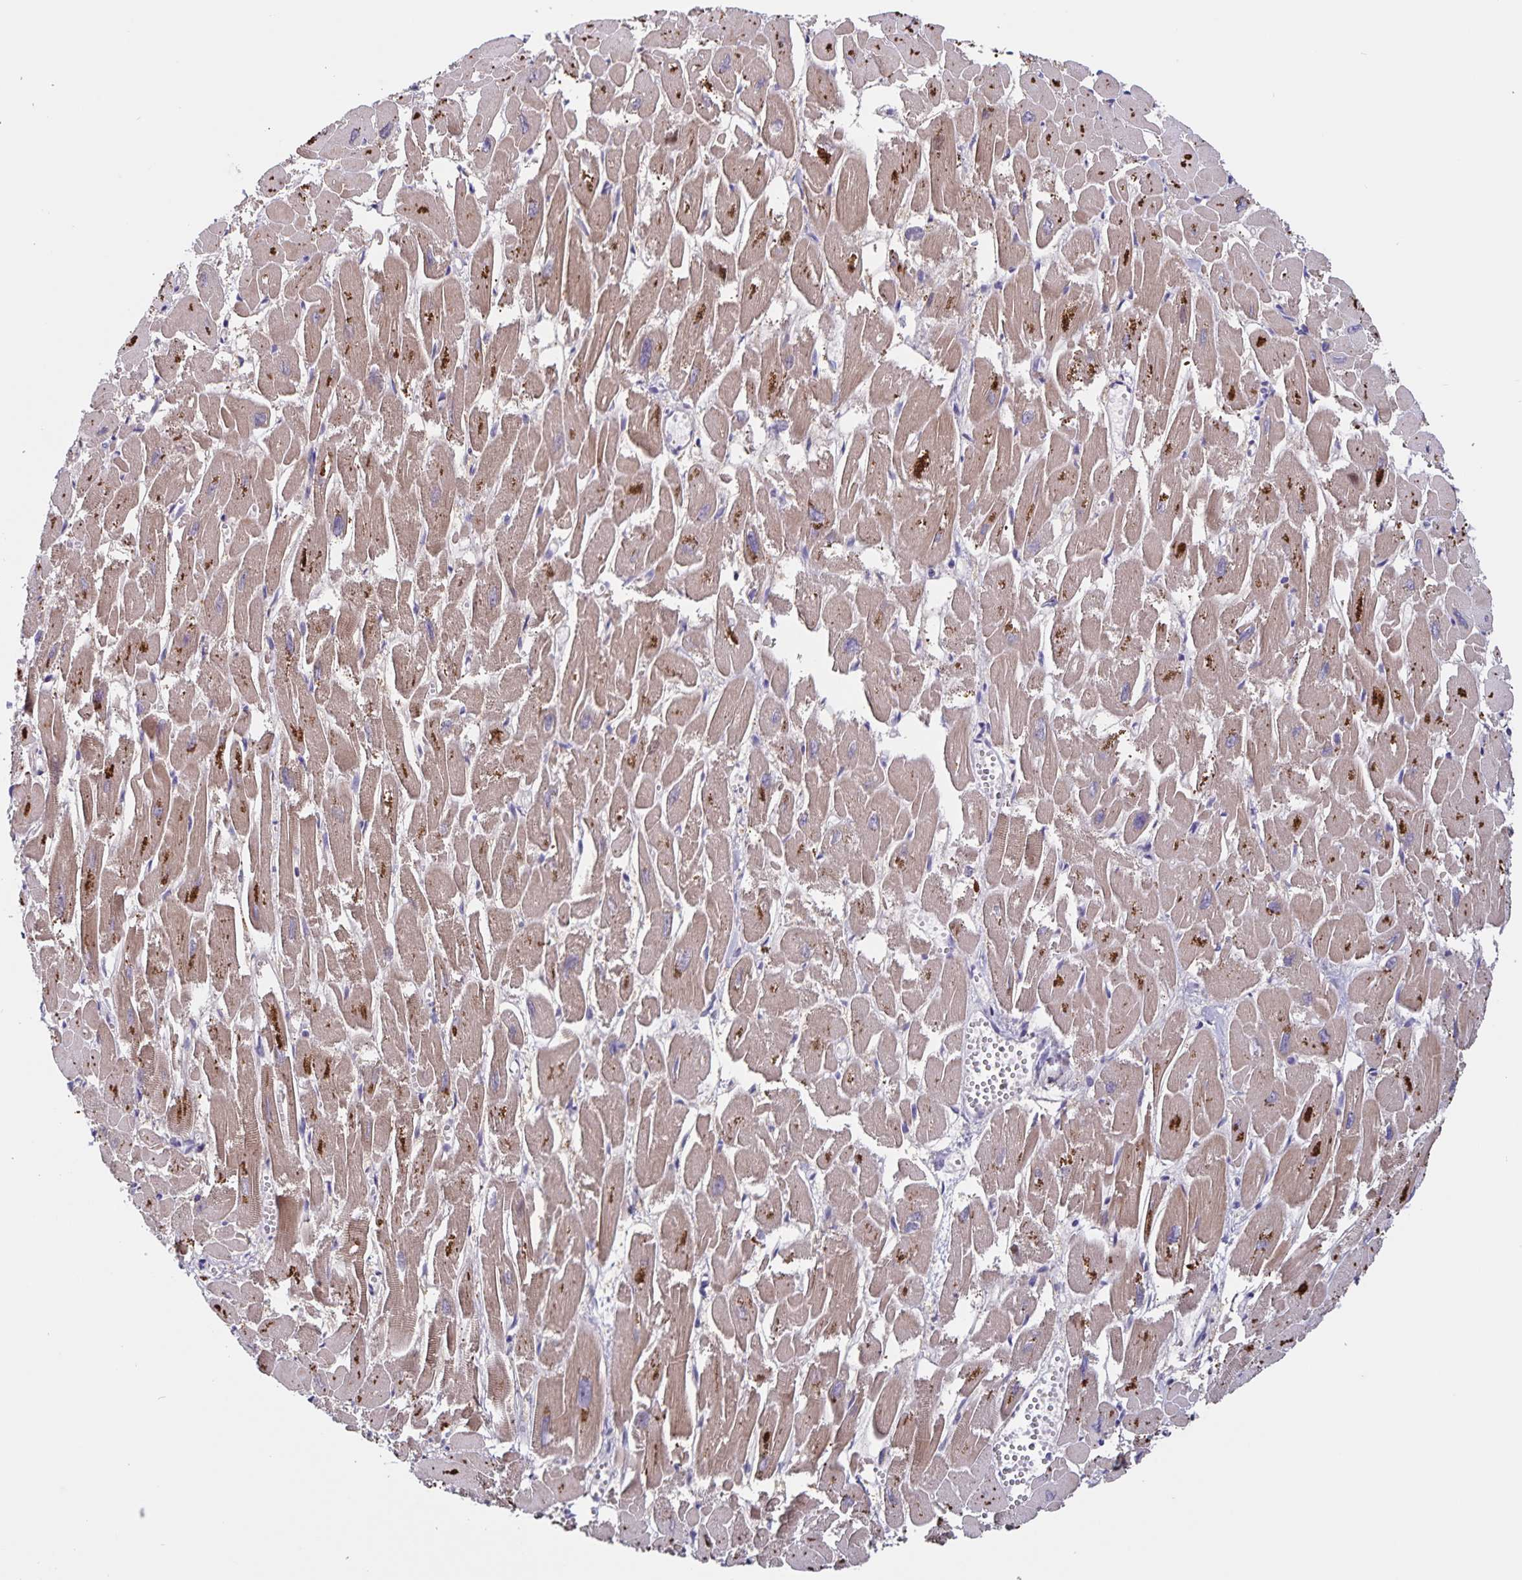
{"staining": {"intensity": "moderate", "quantity": ">75%", "location": "cytoplasmic/membranous"}, "tissue": "heart muscle", "cell_type": "Cardiomyocytes", "image_type": "normal", "snomed": [{"axis": "morphology", "description": "Normal tissue, NOS"}, {"axis": "topography", "description": "Heart"}], "caption": "Immunohistochemical staining of normal human heart muscle displays moderate cytoplasmic/membranous protein expression in approximately >75% of cardiomyocytes. (brown staining indicates protein expression, while blue staining denotes nuclei).", "gene": "FBXL16", "patient": {"sex": "male", "age": 54}}